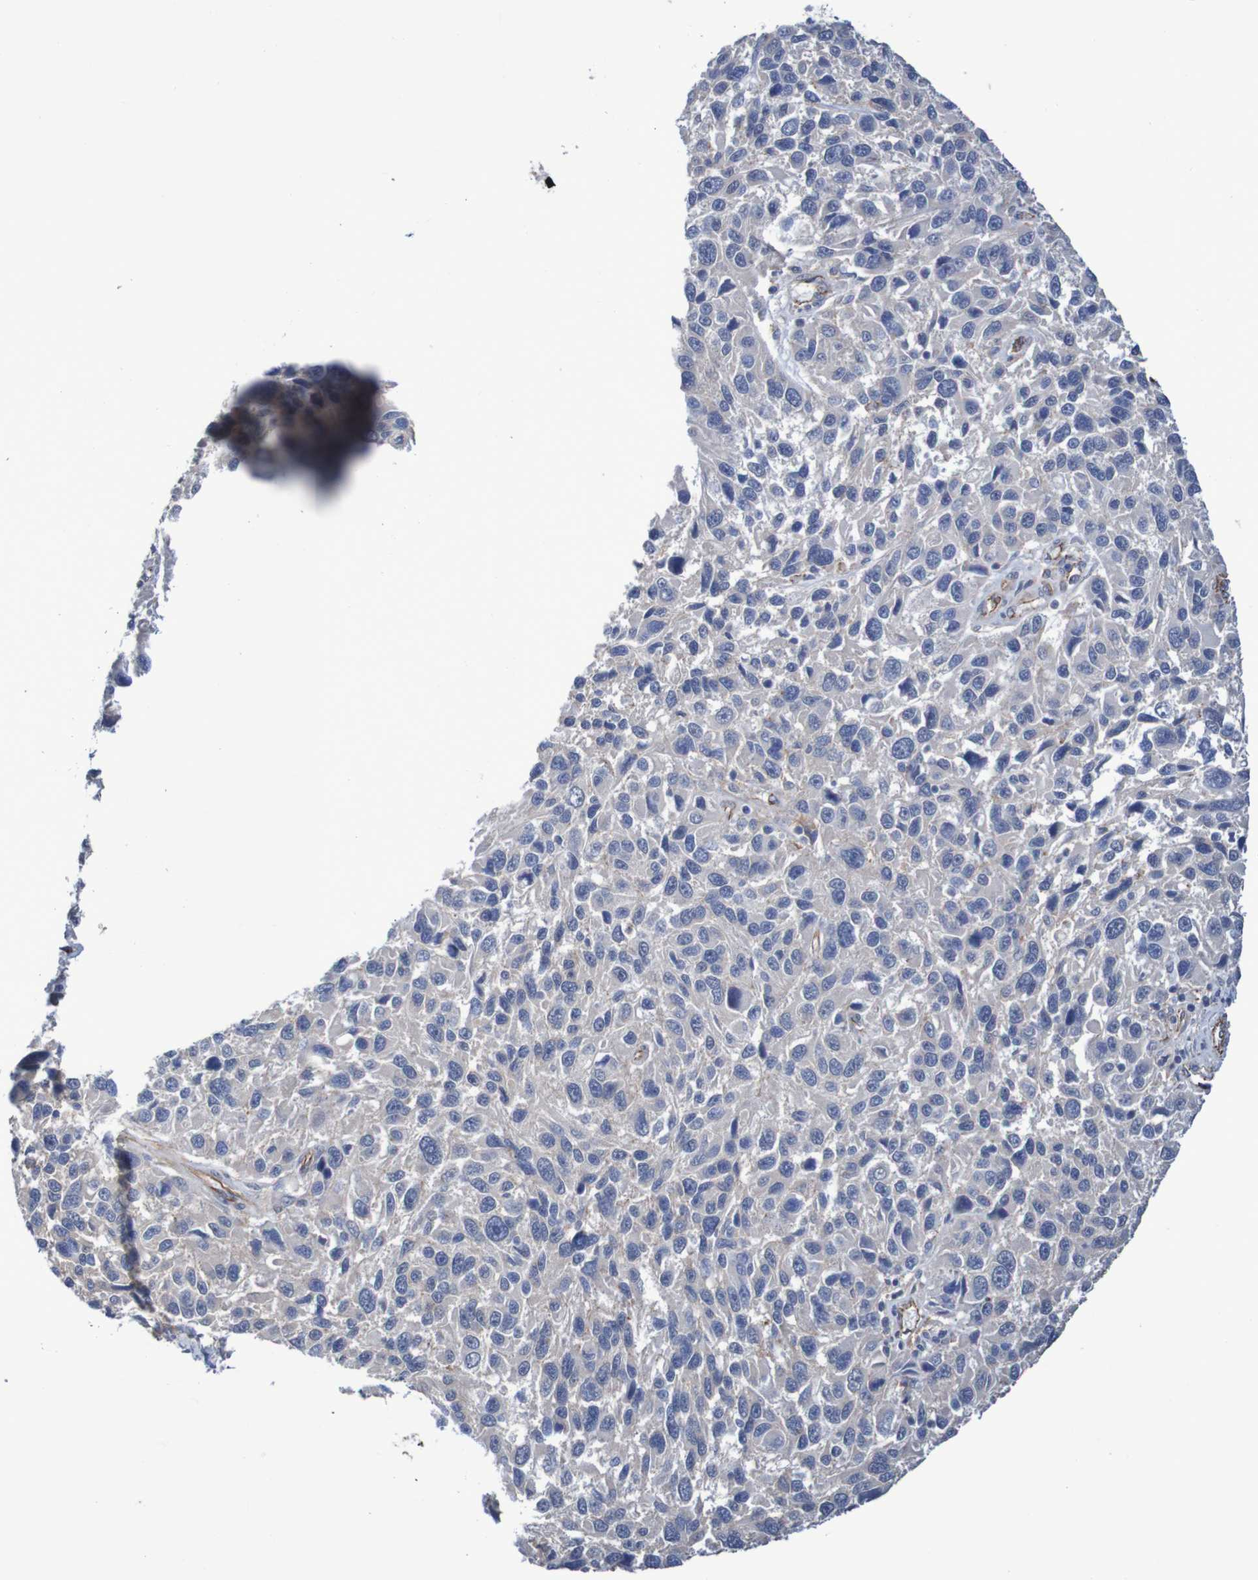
{"staining": {"intensity": "negative", "quantity": "none", "location": "none"}, "tissue": "melanoma", "cell_type": "Tumor cells", "image_type": "cancer", "snomed": [{"axis": "morphology", "description": "Malignant melanoma, NOS"}, {"axis": "topography", "description": "Skin"}], "caption": "Human melanoma stained for a protein using IHC exhibits no expression in tumor cells.", "gene": "NECTIN2", "patient": {"sex": "male", "age": 53}}